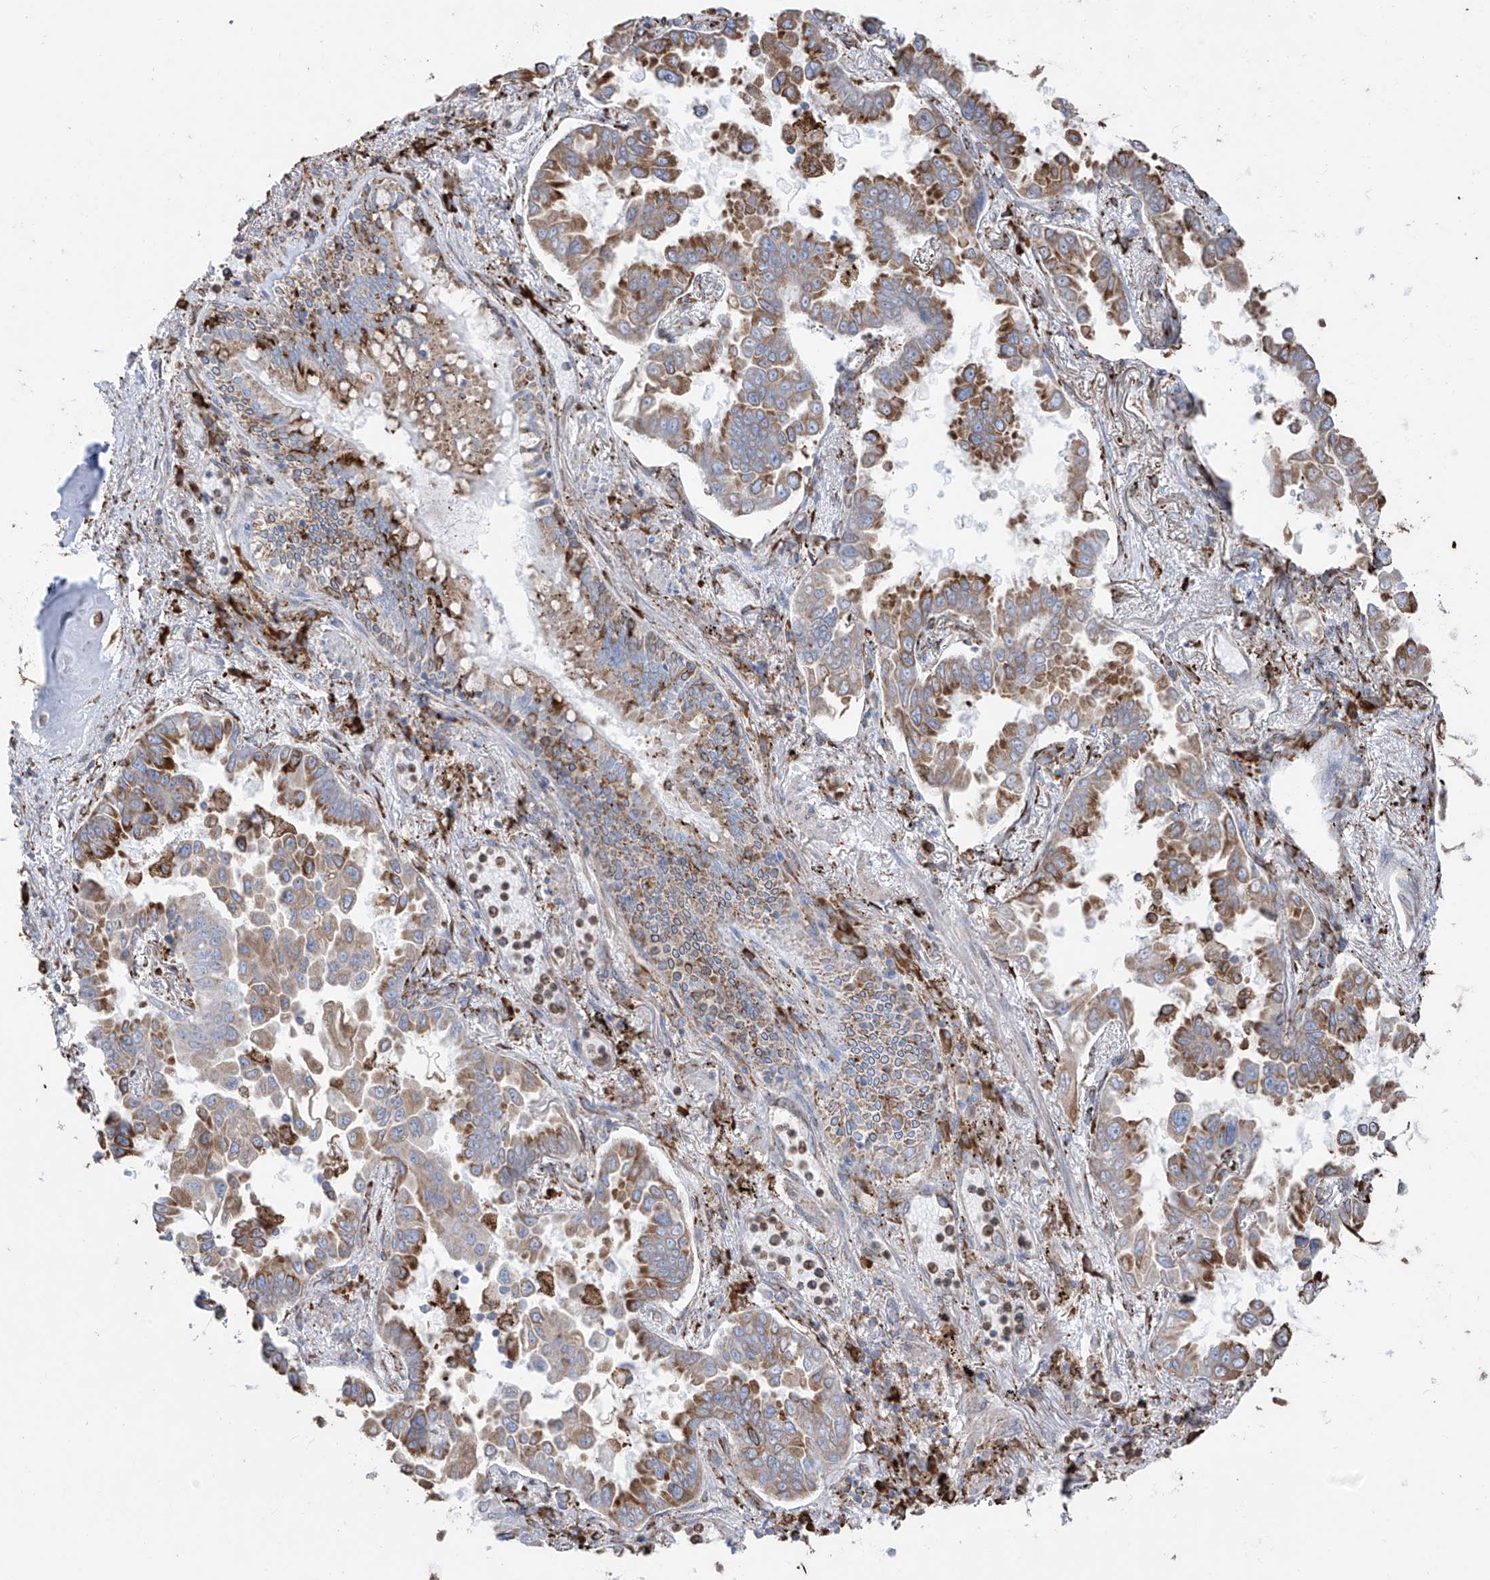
{"staining": {"intensity": "moderate", "quantity": ">75%", "location": "cytoplasmic/membranous"}, "tissue": "lung cancer", "cell_type": "Tumor cells", "image_type": "cancer", "snomed": [{"axis": "morphology", "description": "Adenocarcinoma, NOS"}, {"axis": "topography", "description": "Lung"}], "caption": "Immunohistochemistry micrograph of human adenocarcinoma (lung) stained for a protein (brown), which shows medium levels of moderate cytoplasmic/membranous staining in about >75% of tumor cells.", "gene": "ZNF354C", "patient": {"sex": "female", "age": 67}}